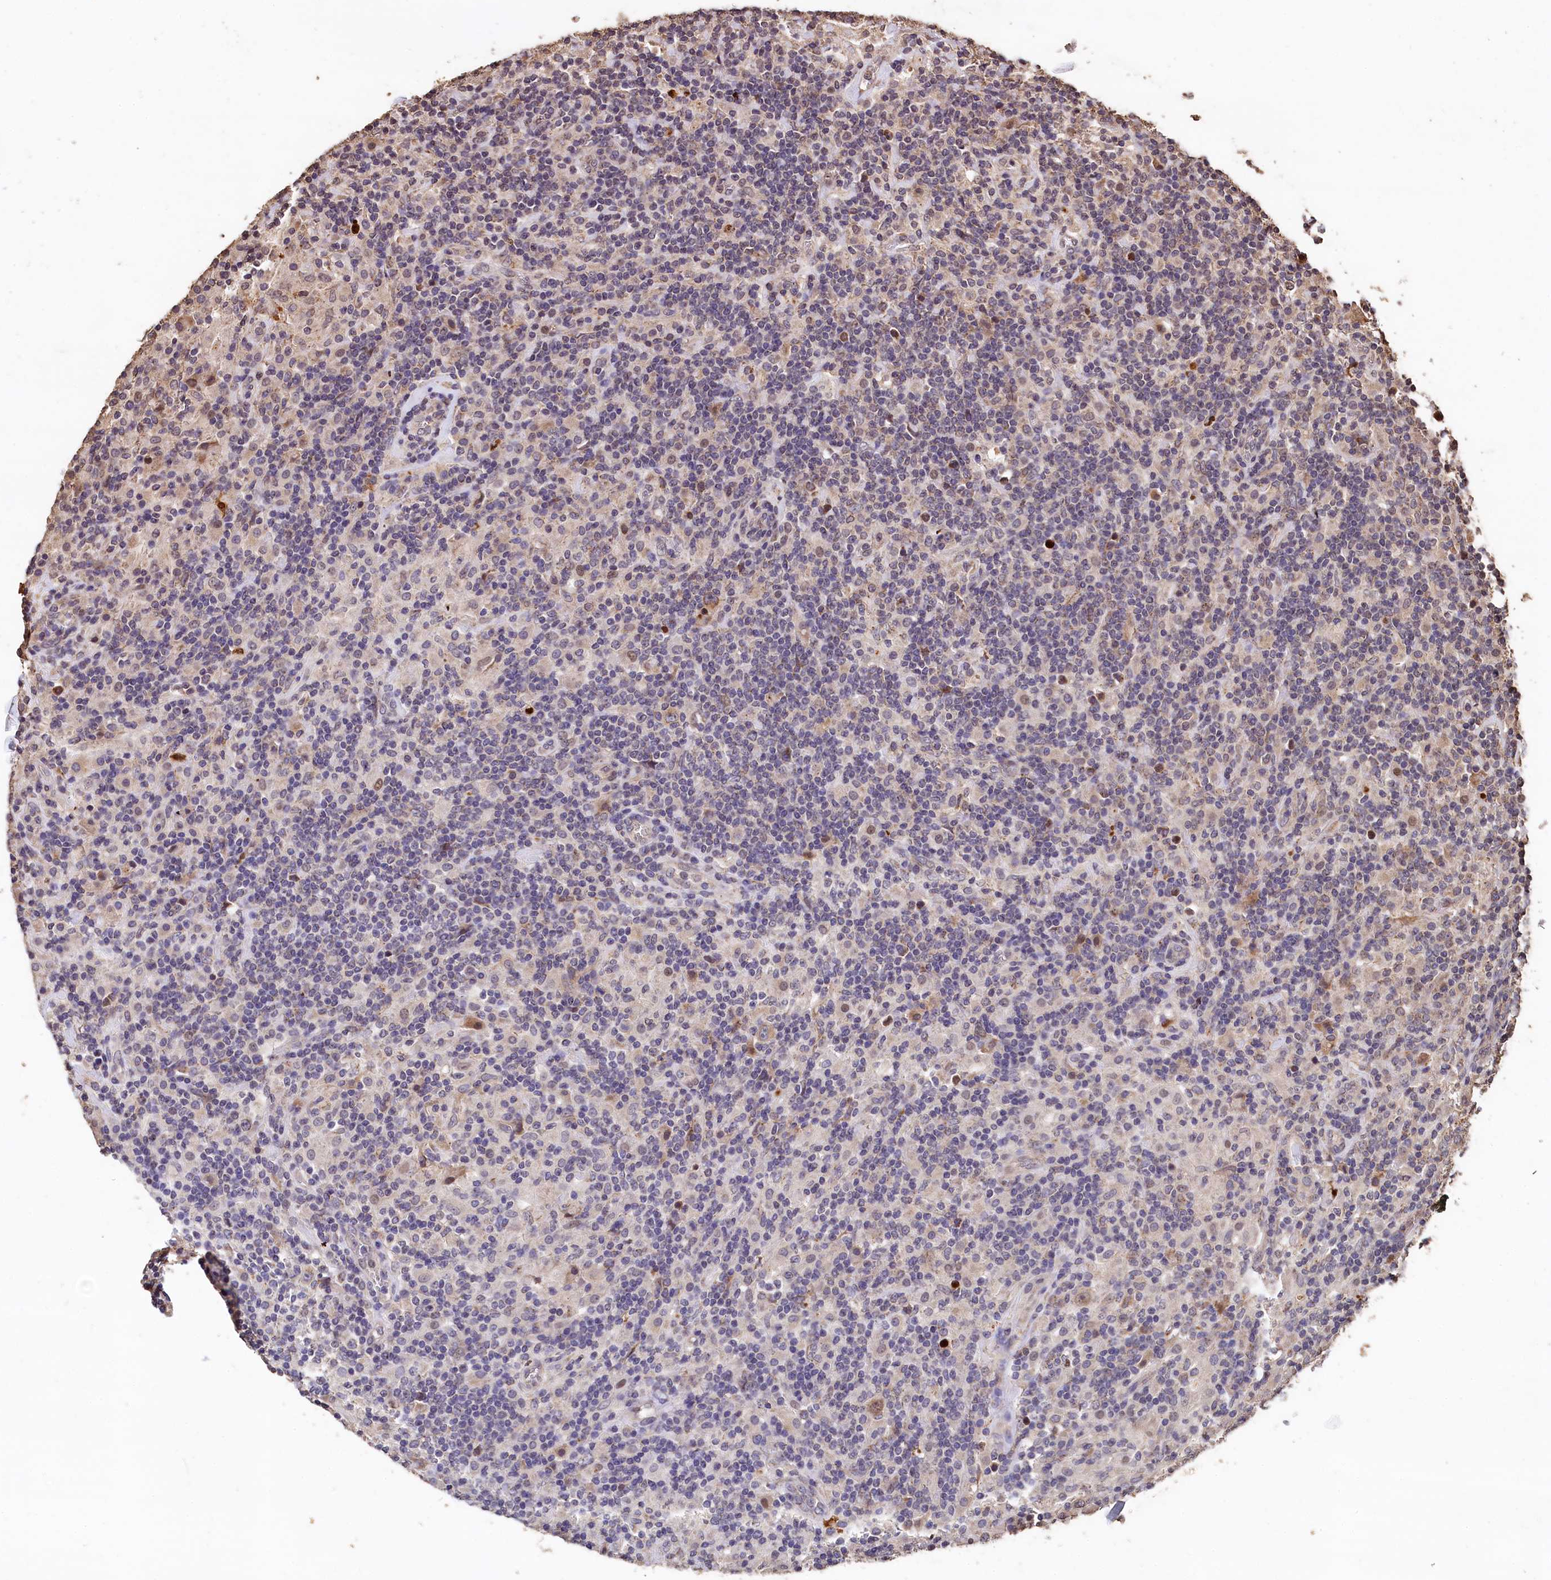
{"staining": {"intensity": "moderate", "quantity": "25%-75%", "location": "cytoplasmic/membranous"}, "tissue": "lymphoma", "cell_type": "Tumor cells", "image_type": "cancer", "snomed": [{"axis": "morphology", "description": "Hodgkin's disease, NOS"}, {"axis": "topography", "description": "Lymph node"}], "caption": "The micrograph exhibits staining of lymphoma, revealing moderate cytoplasmic/membranous protein positivity (brown color) within tumor cells.", "gene": "LSM4", "patient": {"sex": "male", "age": 70}}